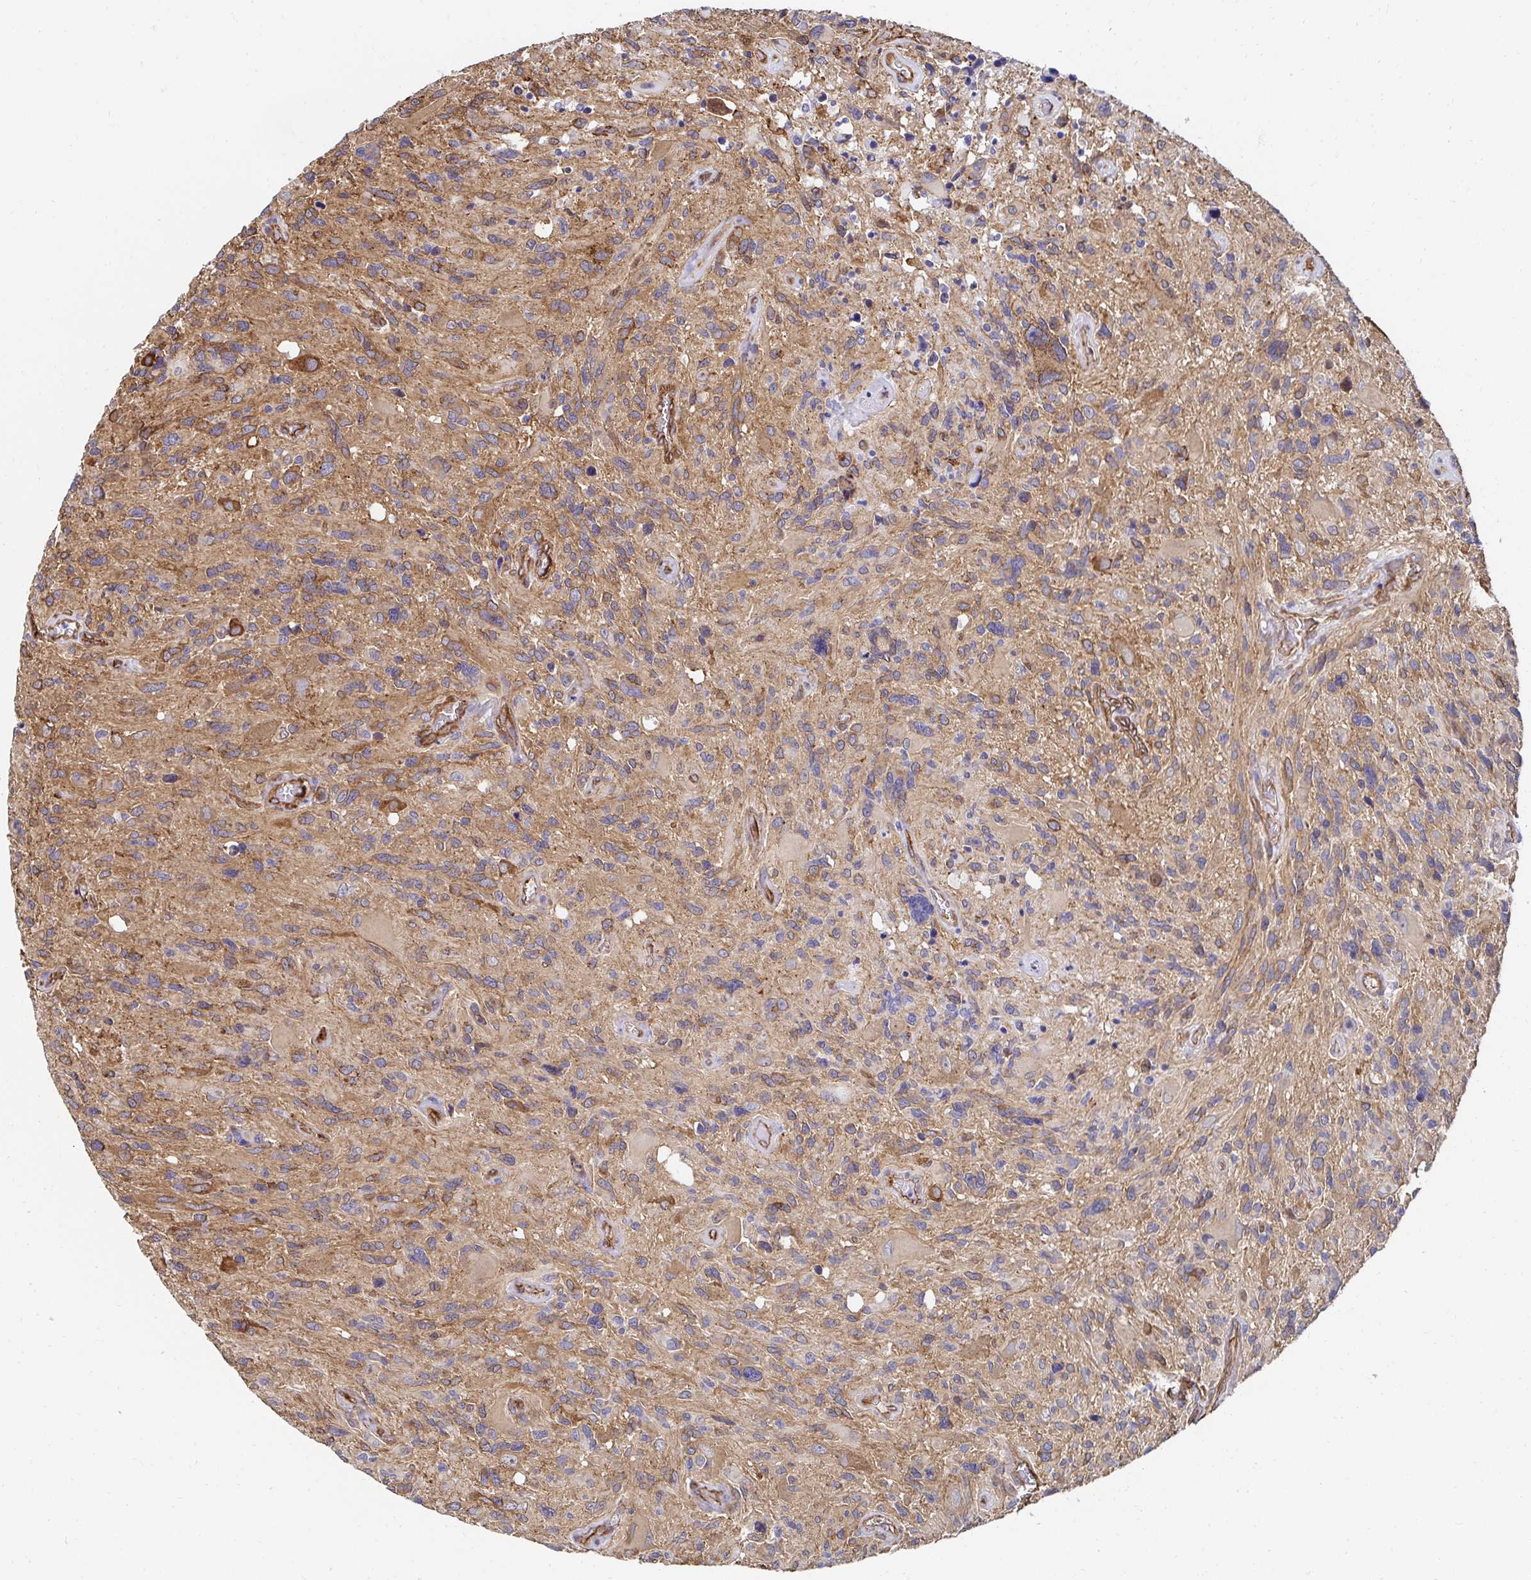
{"staining": {"intensity": "moderate", "quantity": ">75%", "location": "cytoplasmic/membranous"}, "tissue": "glioma", "cell_type": "Tumor cells", "image_type": "cancer", "snomed": [{"axis": "morphology", "description": "Glioma, malignant, High grade"}, {"axis": "topography", "description": "Brain"}], "caption": "The immunohistochemical stain shows moderate cytoplasmic/membranous expression in tumor cells of malignant glioma (high-grade) tissue. The protein is shown in brown color, while the nuclei are stained blue.", "gene": "CTTN", "patient": {"sex": "male", "age": 49}}